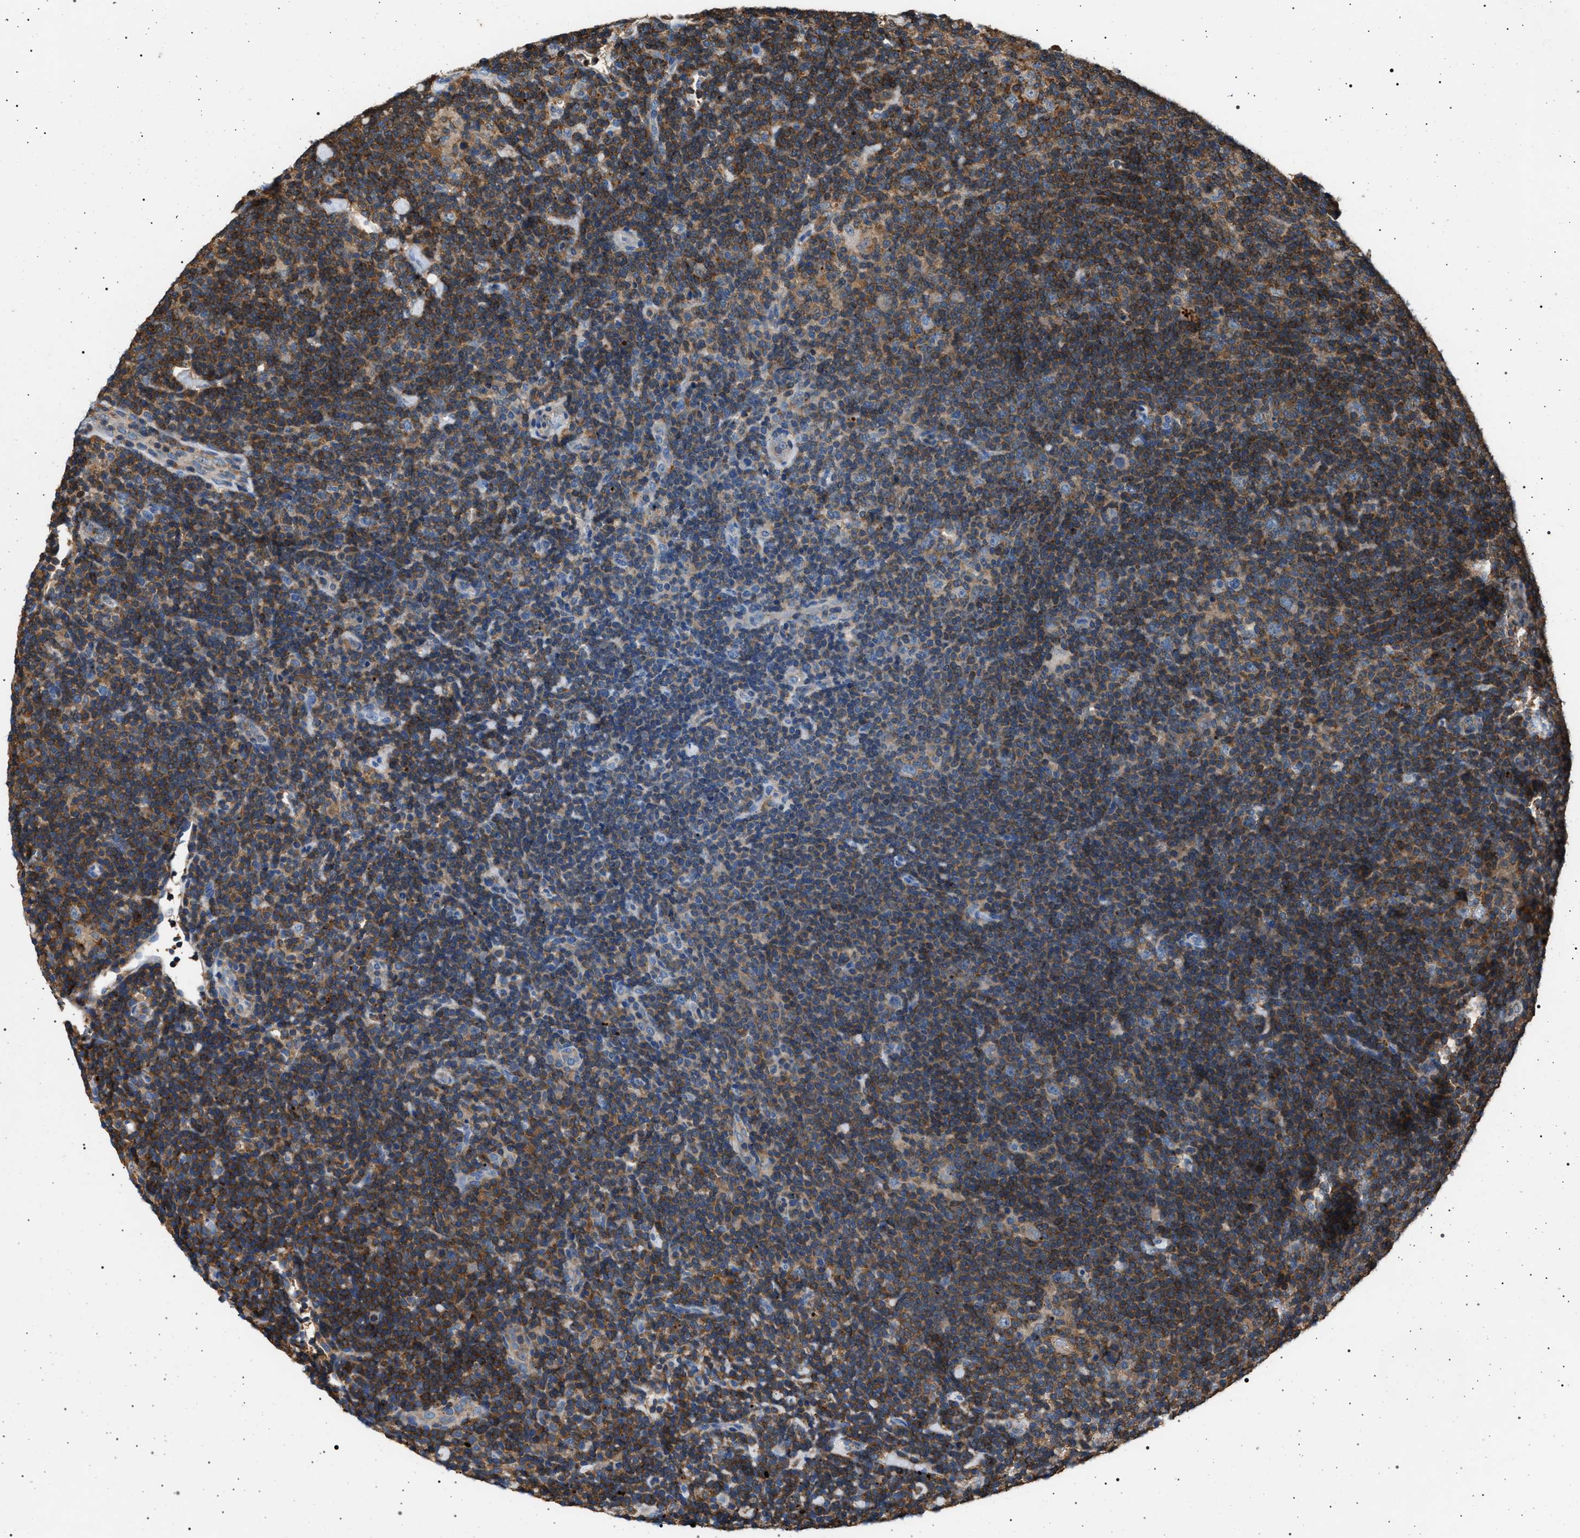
{"staining": {"intensity": "weak", "quantity": "25%-75%", "location": "cytoplasmic/membranous"}, "tissue": "lymphoma", "cell_type": "Tumor cells", "image_type": "cancer", "snomed": [{"axis": "morphology", "description": "Hodgkin's disease, NOS"}, {"axis": "topography", "description": "Lymph node"}], "caption": "There is low levels of weak cytoplasmic/membranous staining in tumor cells of Hodgkin's disease, as demonstrated by immunohistochemical staining (brown color).", "gene": "SMAP2", "patient": {"sex": "female", "age": 57}}